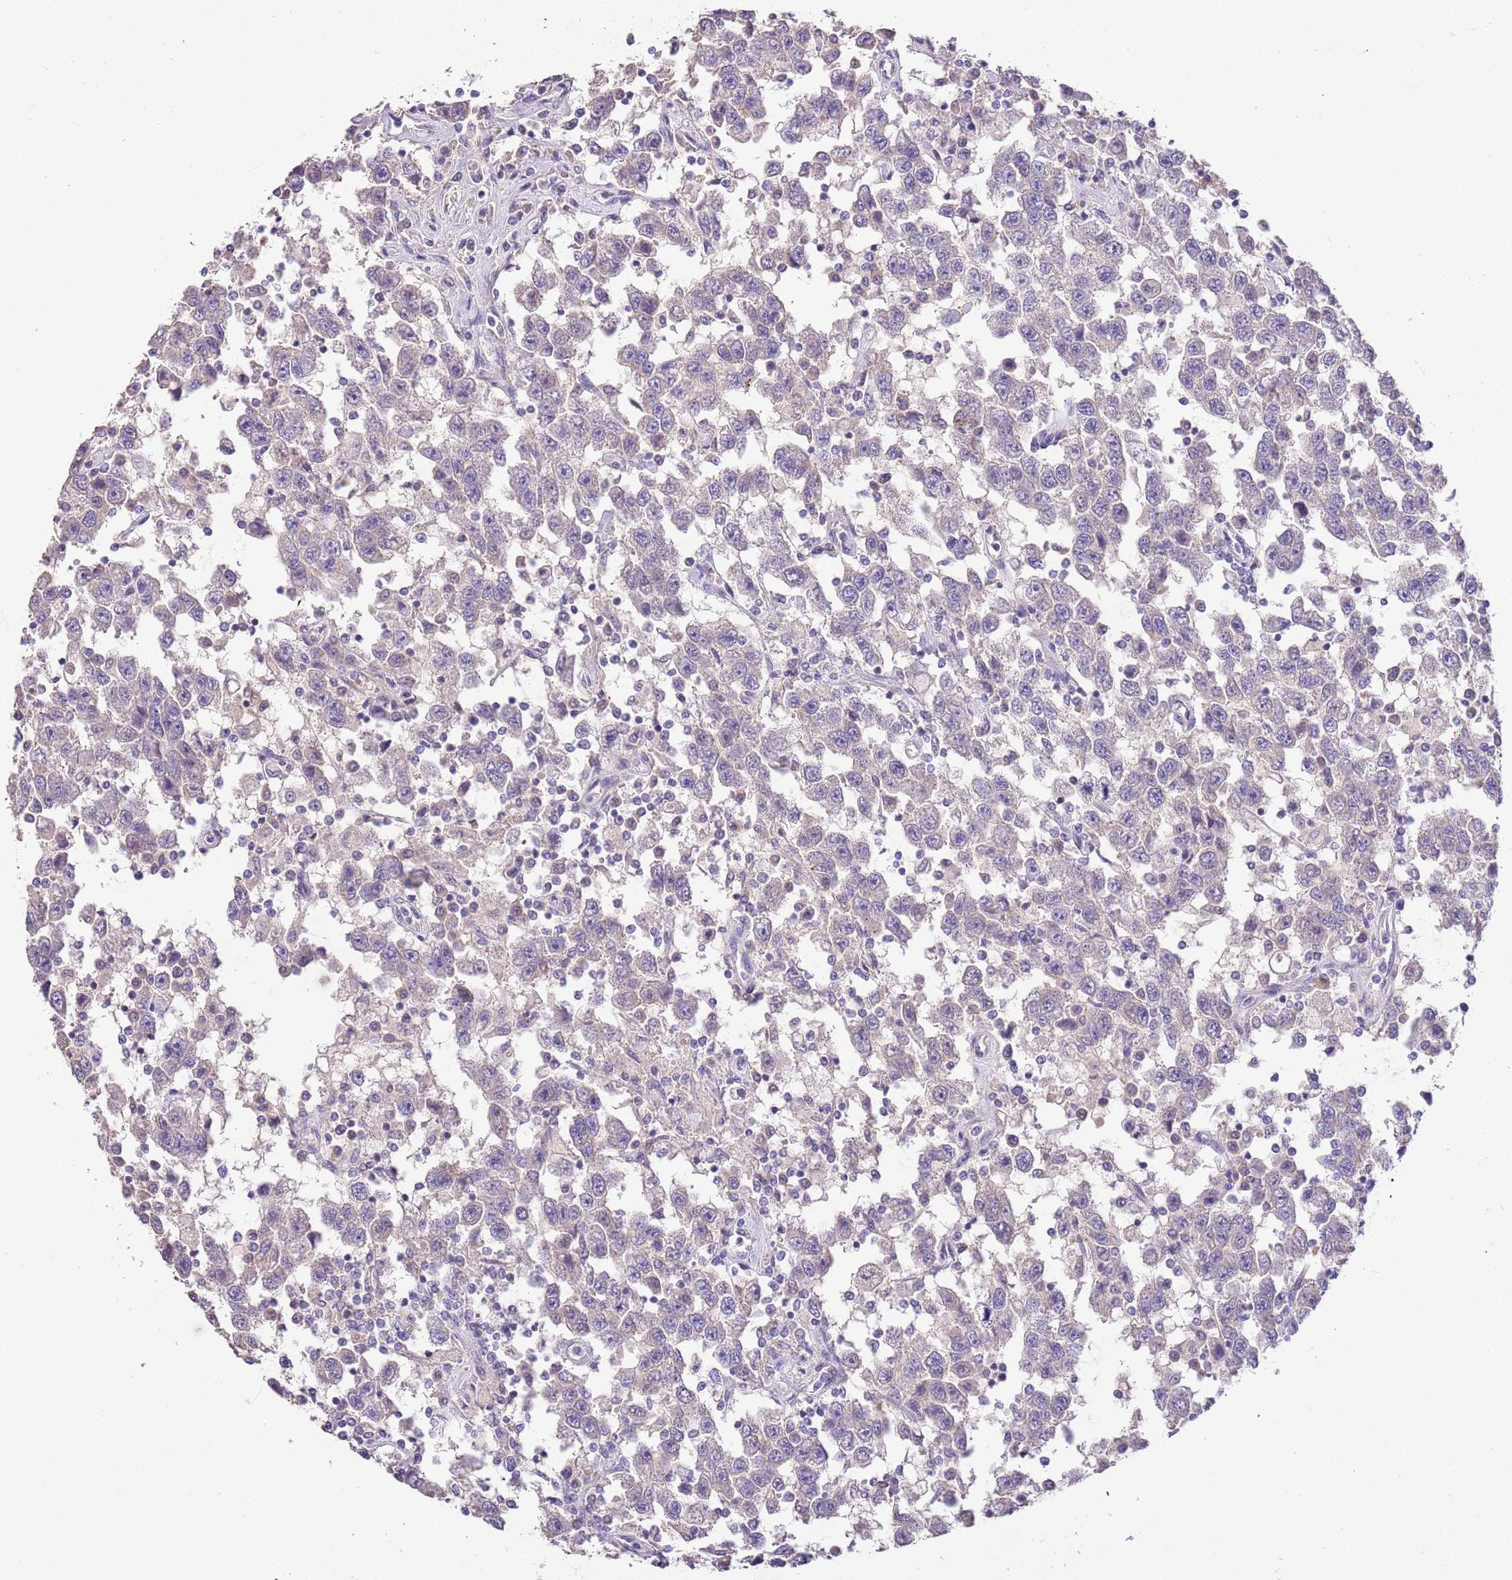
{"staining": {"intensity": "negative", "quantity": "none", "location": "none"}, "tissue": "testis cancer", "cell_type": "Tumor cells", "image_type": "cancer", "snomed": [{"axis": "morphology", "description": "Seminoma, NOS"}, {"axis": "topography", "description": "Testis"}], "caption": "The image reveals no staining of tumor cells in testis cancer (seminoma).", "gene": "ZNF658", "patient": {"sex": "male", "age": 41}}